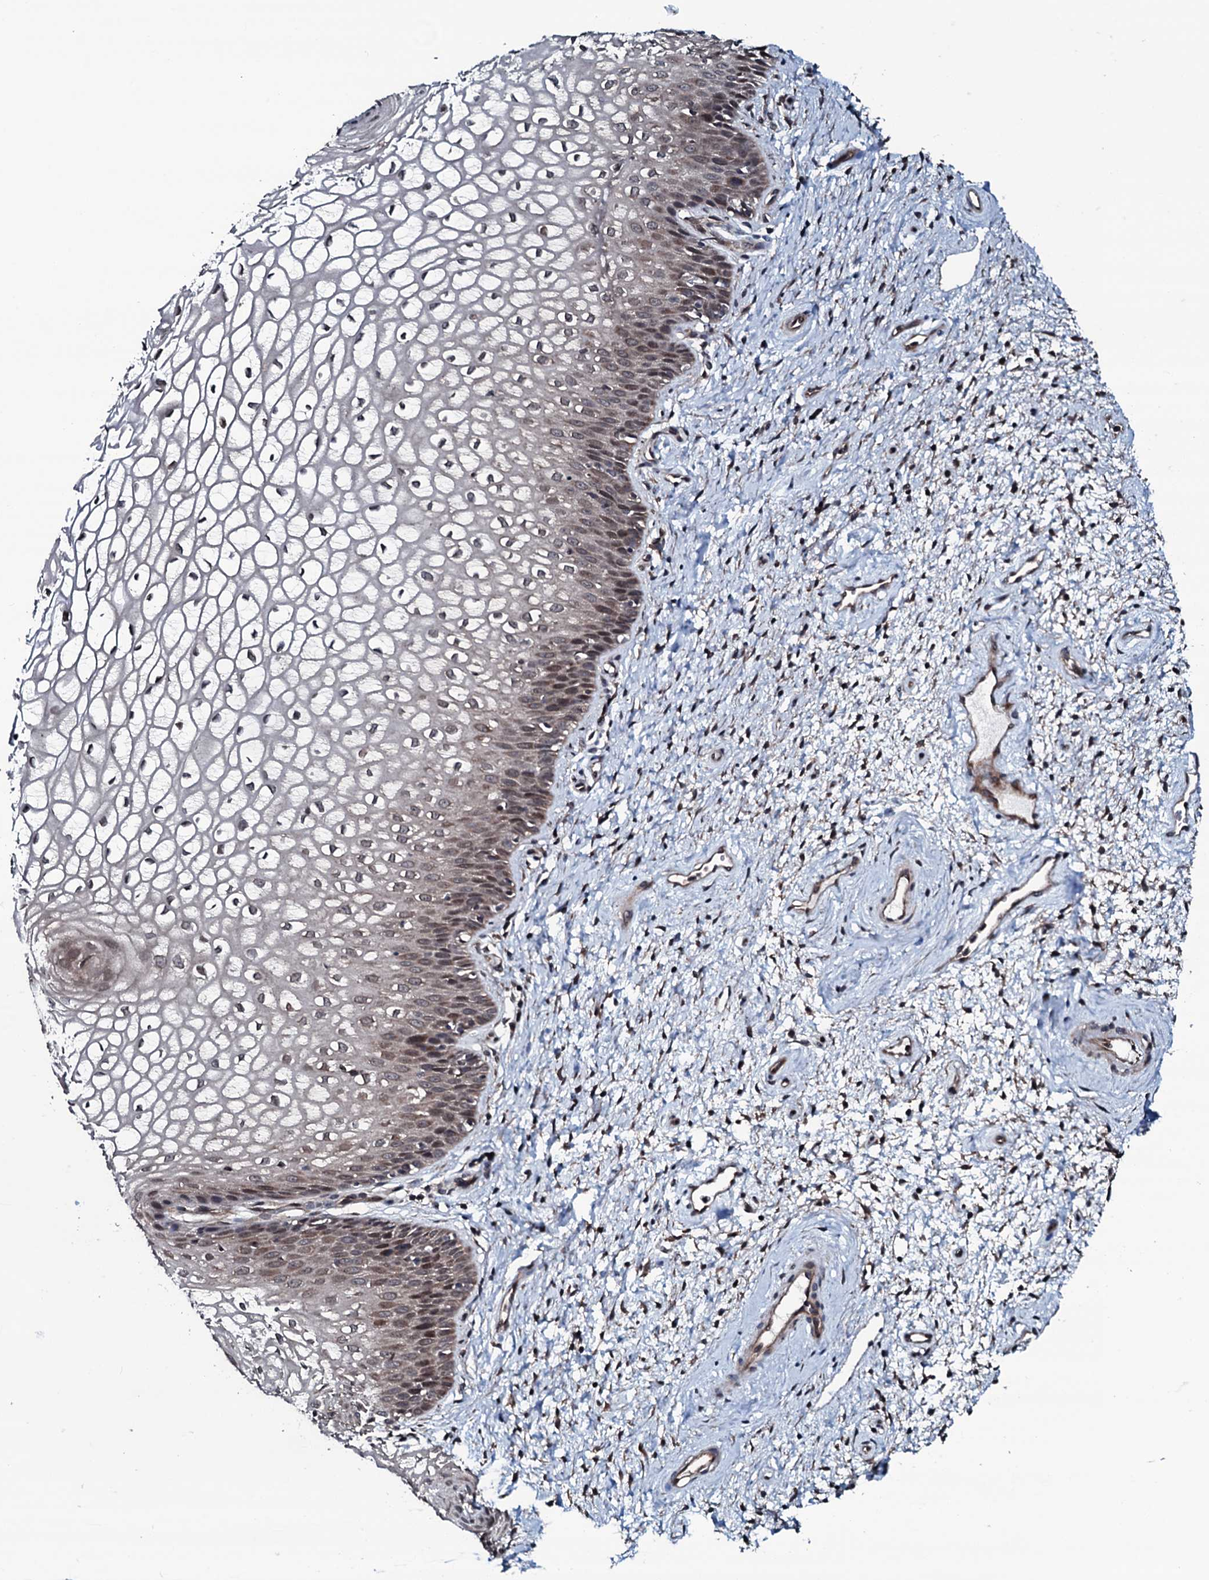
{"staining": {"intensity": "moderate", "quantity": "<25%", "location": "nuclear"}, "tissue": "vagina", "cell_type": "Squamous epithelial cells", "image_type": "normal", "snomed": [{"axis": "morphology", "description": "Normal tissue, NOS"}, {"axis": "topography", "description": "Vagina"}], "caption": "An IHC photomicrograph of normal tissue is shown. Protein staining in brown shows moderate nuclear positivity in vagina within squamous epithelial cells. (brown staining indicates protein expression, while blue staining denotes nuclei).", "gene": "OGFOD2", "patient": {"sex": "female", "age": 34}}